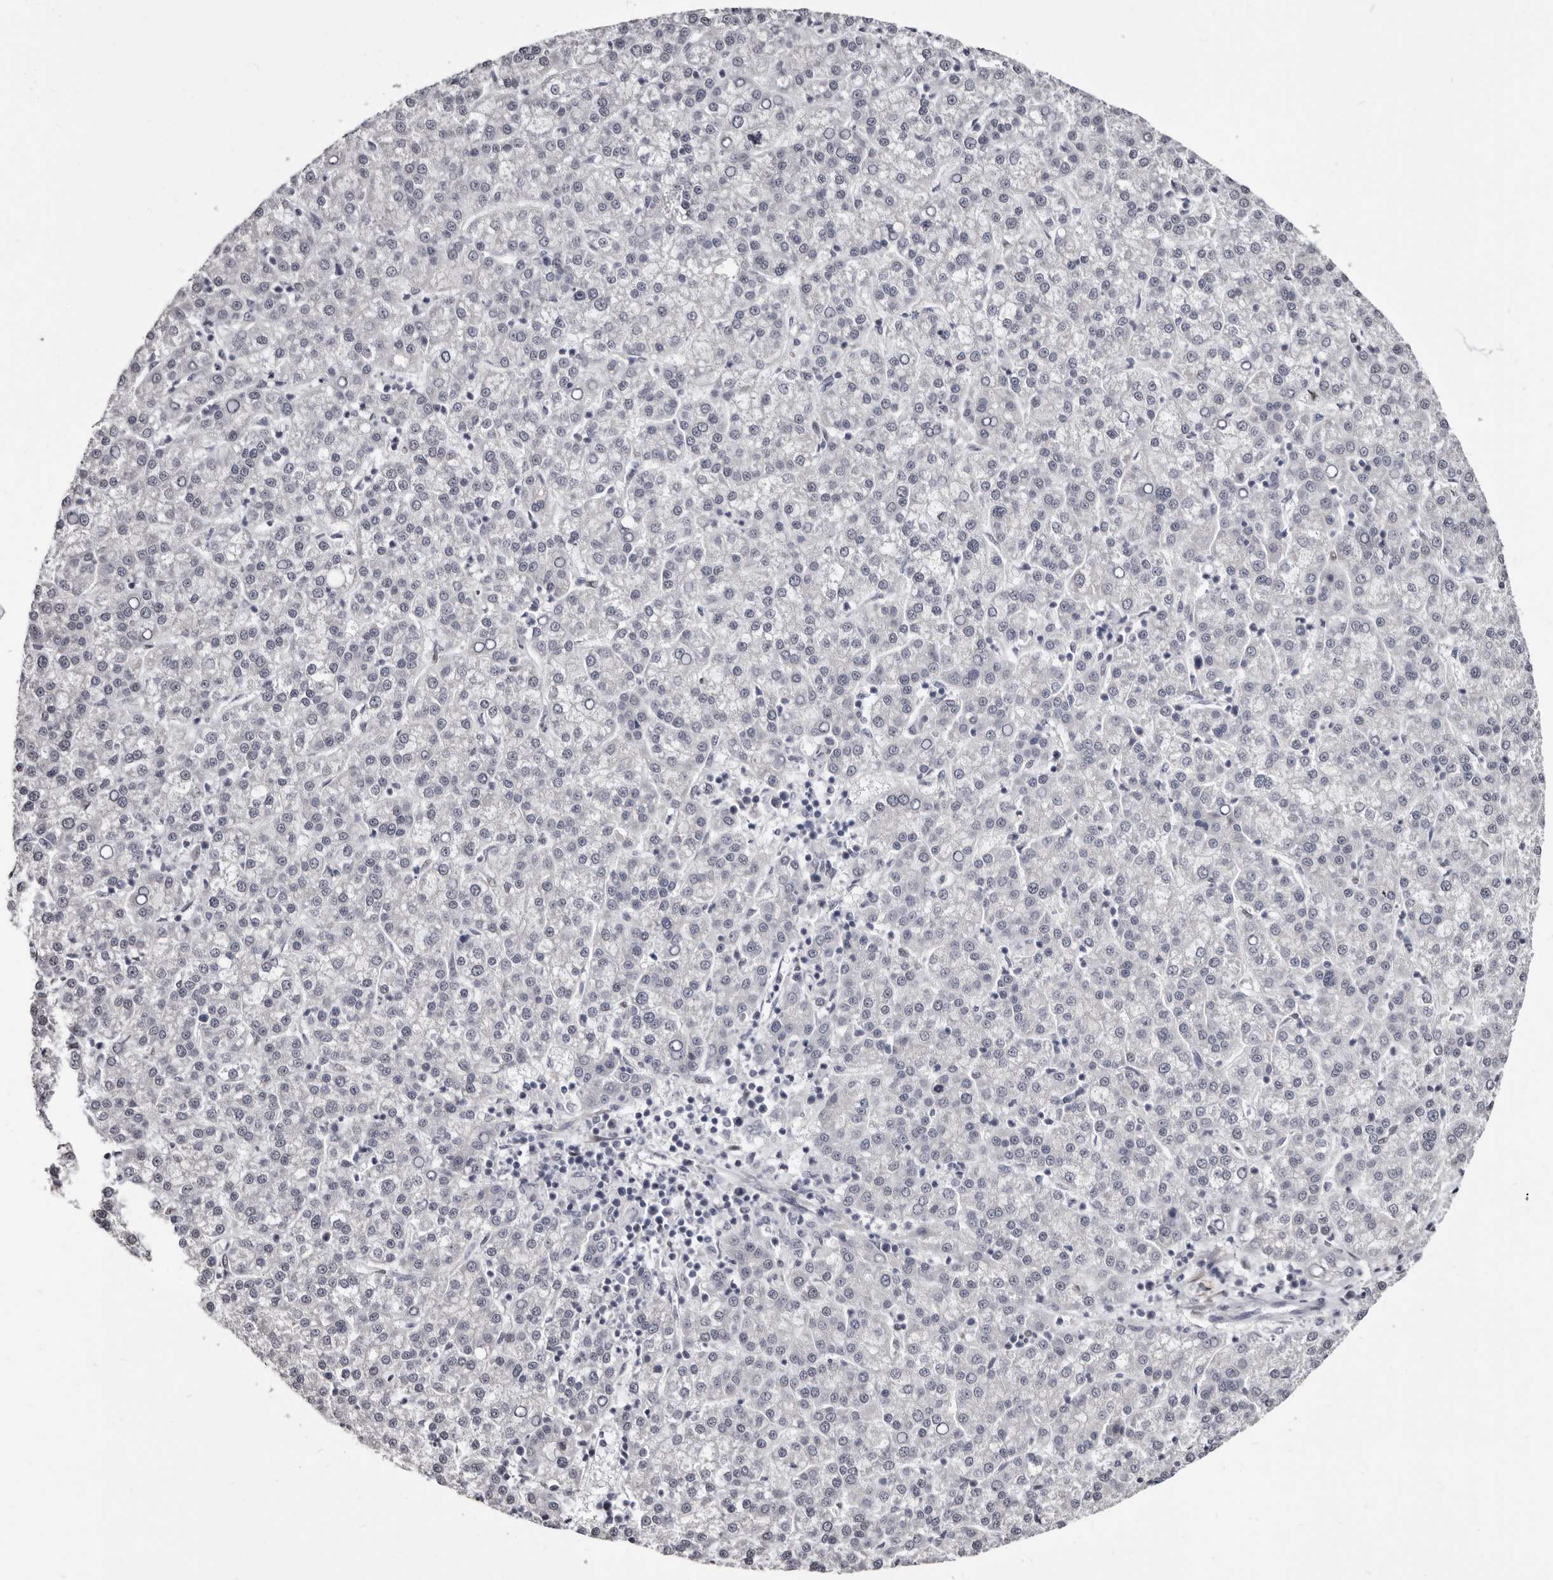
{"staining": {"intensity": "negative", "quantity": "none", "location": "none"}, "tissue": "liver cancer", "cell_type": "Tumor cells", "image_type": "cancer", "snomed": [{"axis": "morphology", "description": "Carcinoma, Hepatocellular, NOS"}, {"axis": "topography", "description": "Liver"}], "caption": "An IHC image of liver cancer is shown. There is no staining in tumor cells of liver cancer.", "gene": "KHDRBS2", "patient": {"sex": "female", "age": 58}}